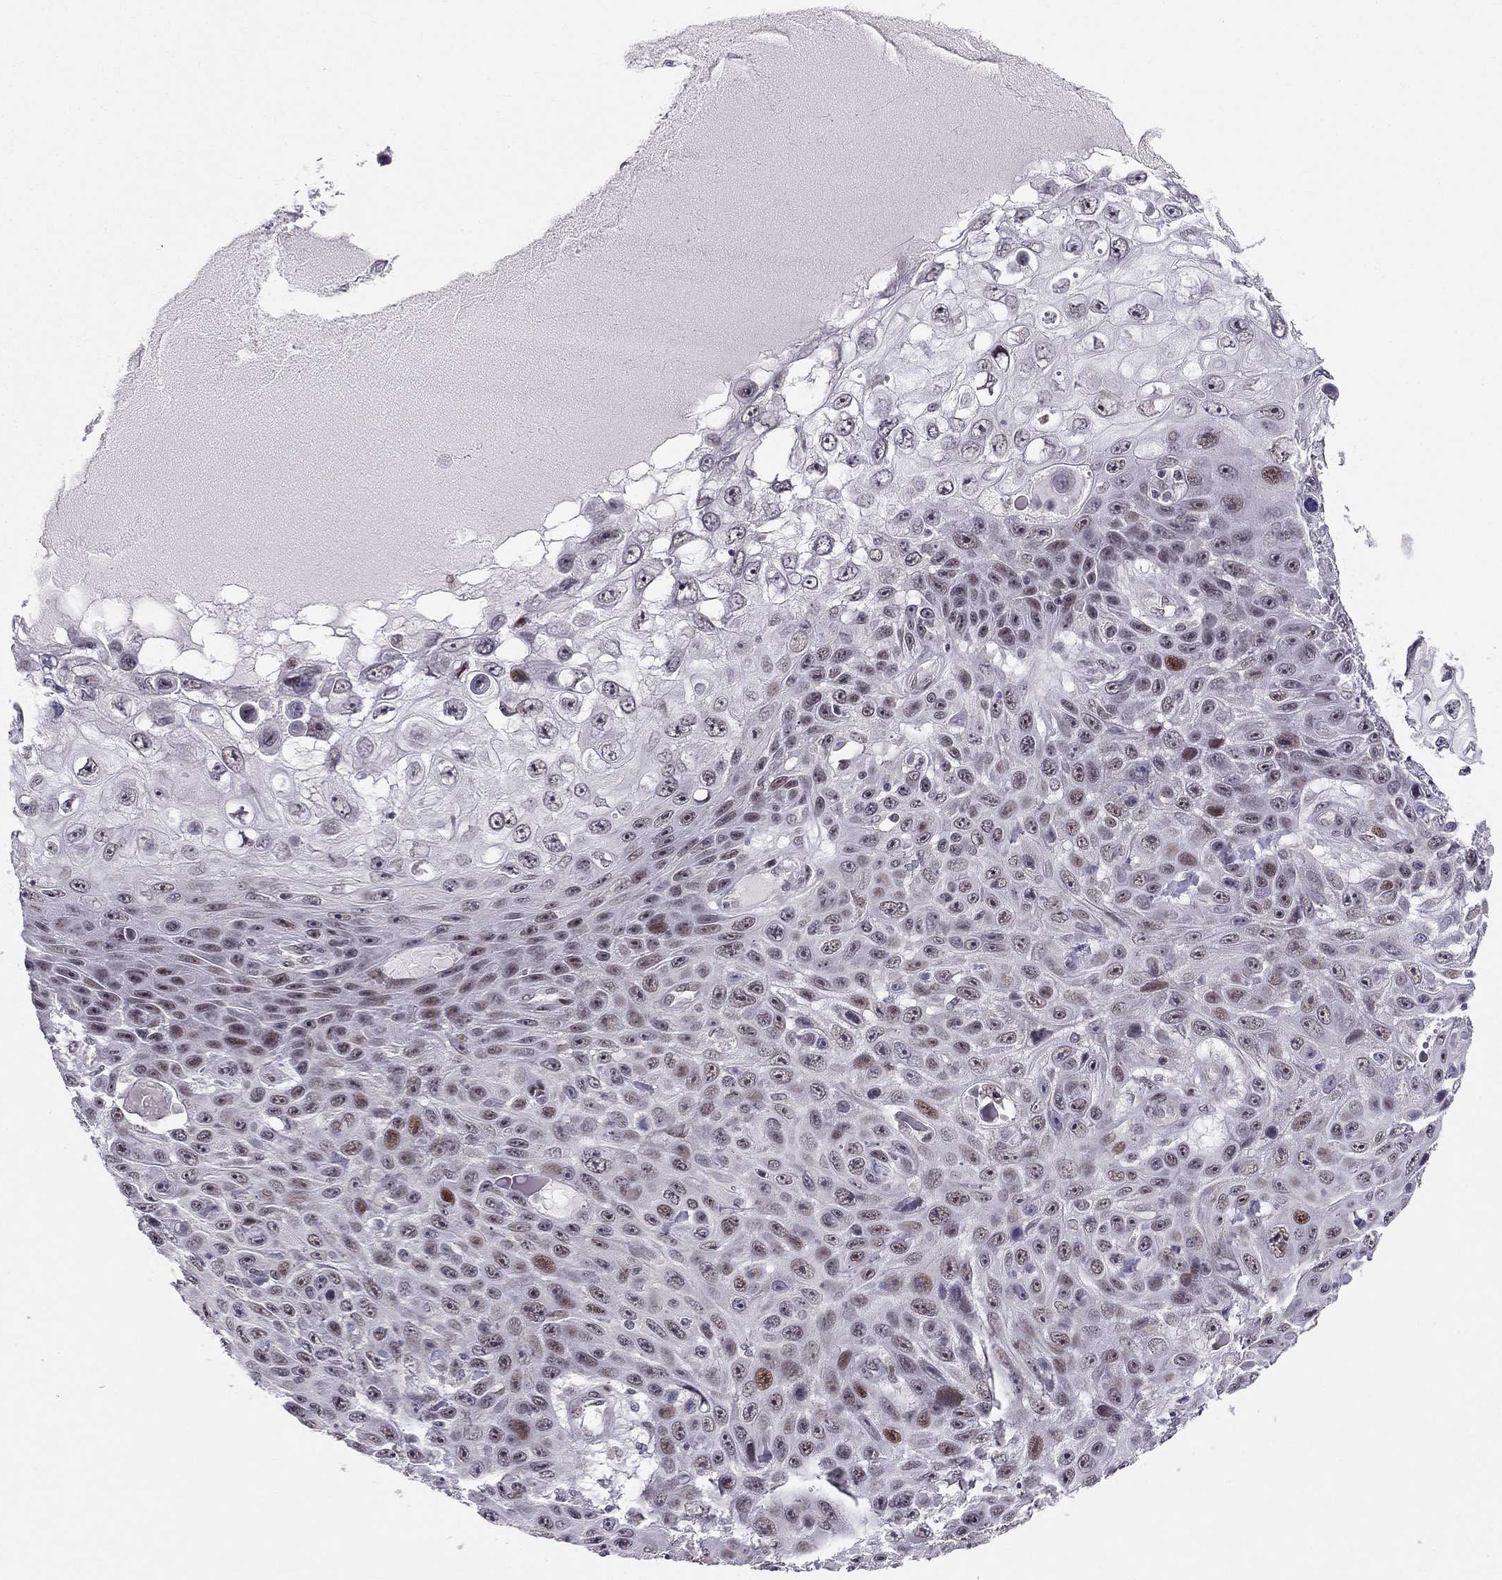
{"staining": {"intensity": "weak", "quantity": "<25%", "location": "nuclear"}, "tissue": "skin cancer", "cell_type": "Tumor cells", "image_type": "cancer", "snomed": [{"axis": "morphology", "description": "Squamous cell carcinoma, NOS"}, {"axis": "topography", "description": "Skin"}], "caption": "This is a photomicrograph of IHC staining of skin cancer (squamous cell carcinoma), which shows no expression in tumor cells.", "gene": "RPRD2", "patient": {"sex": "male", "age": 82}}